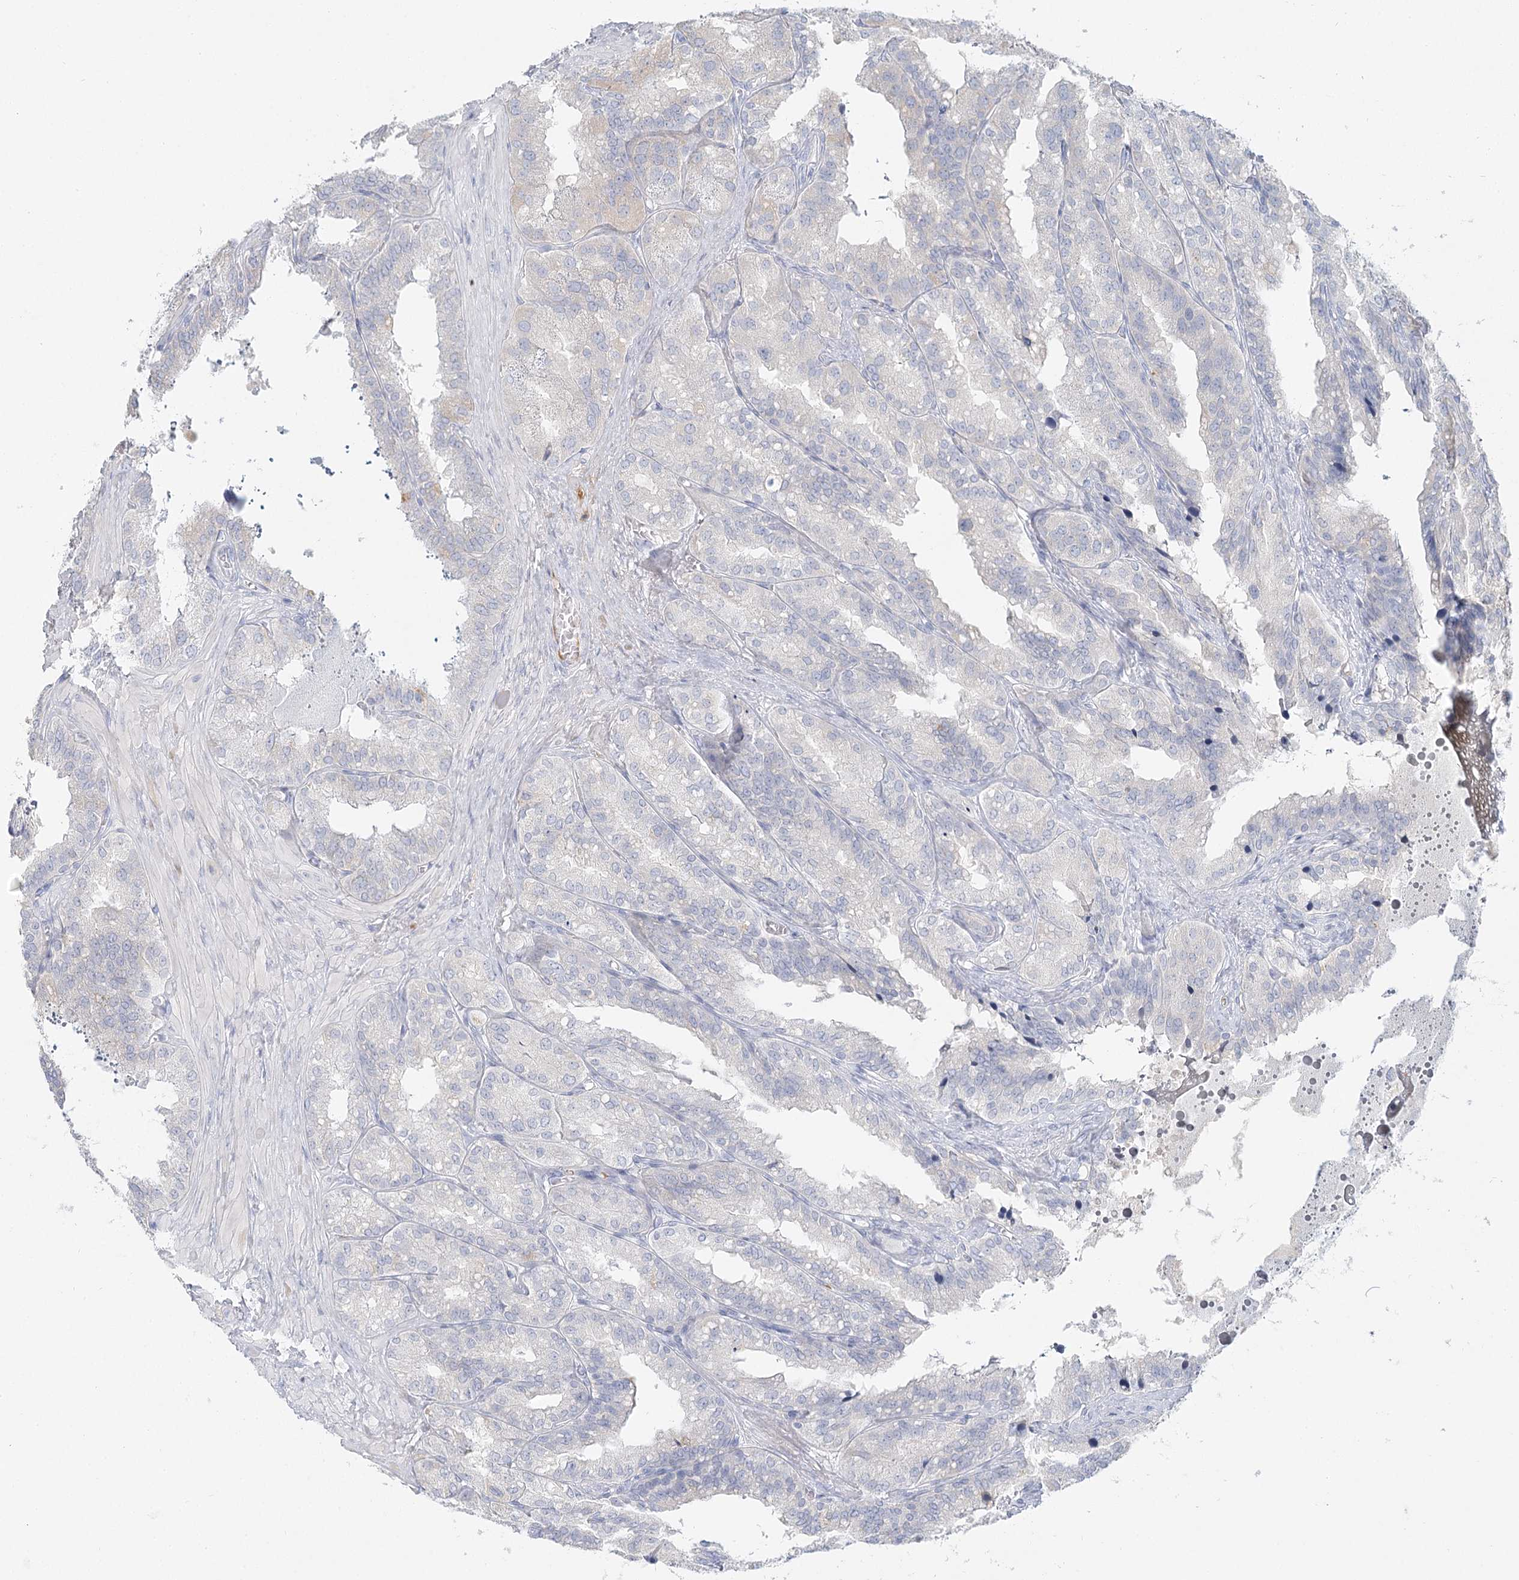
{"staining": {"intensity": "negative", "quantity": "none", "location": "none"}, "tissue": "seminal vesicle", "cell_type": "Glandular cells", "image_type": "normal", "snomed": [{"axis": "morphology", "description": "Normal tissue, NOS"}, {"axis": "topography", "description": "Prostate"}, {"axis": "topography", "description": "Seminal veicle"}], "caption": "An immunohistochemistry micrograph of benign seminal vesicle is shown. There is no staining in glandular cells of seminal vesicle.", "gene": "DMGDH", "patient": {"sex": "male", "age": 51}}